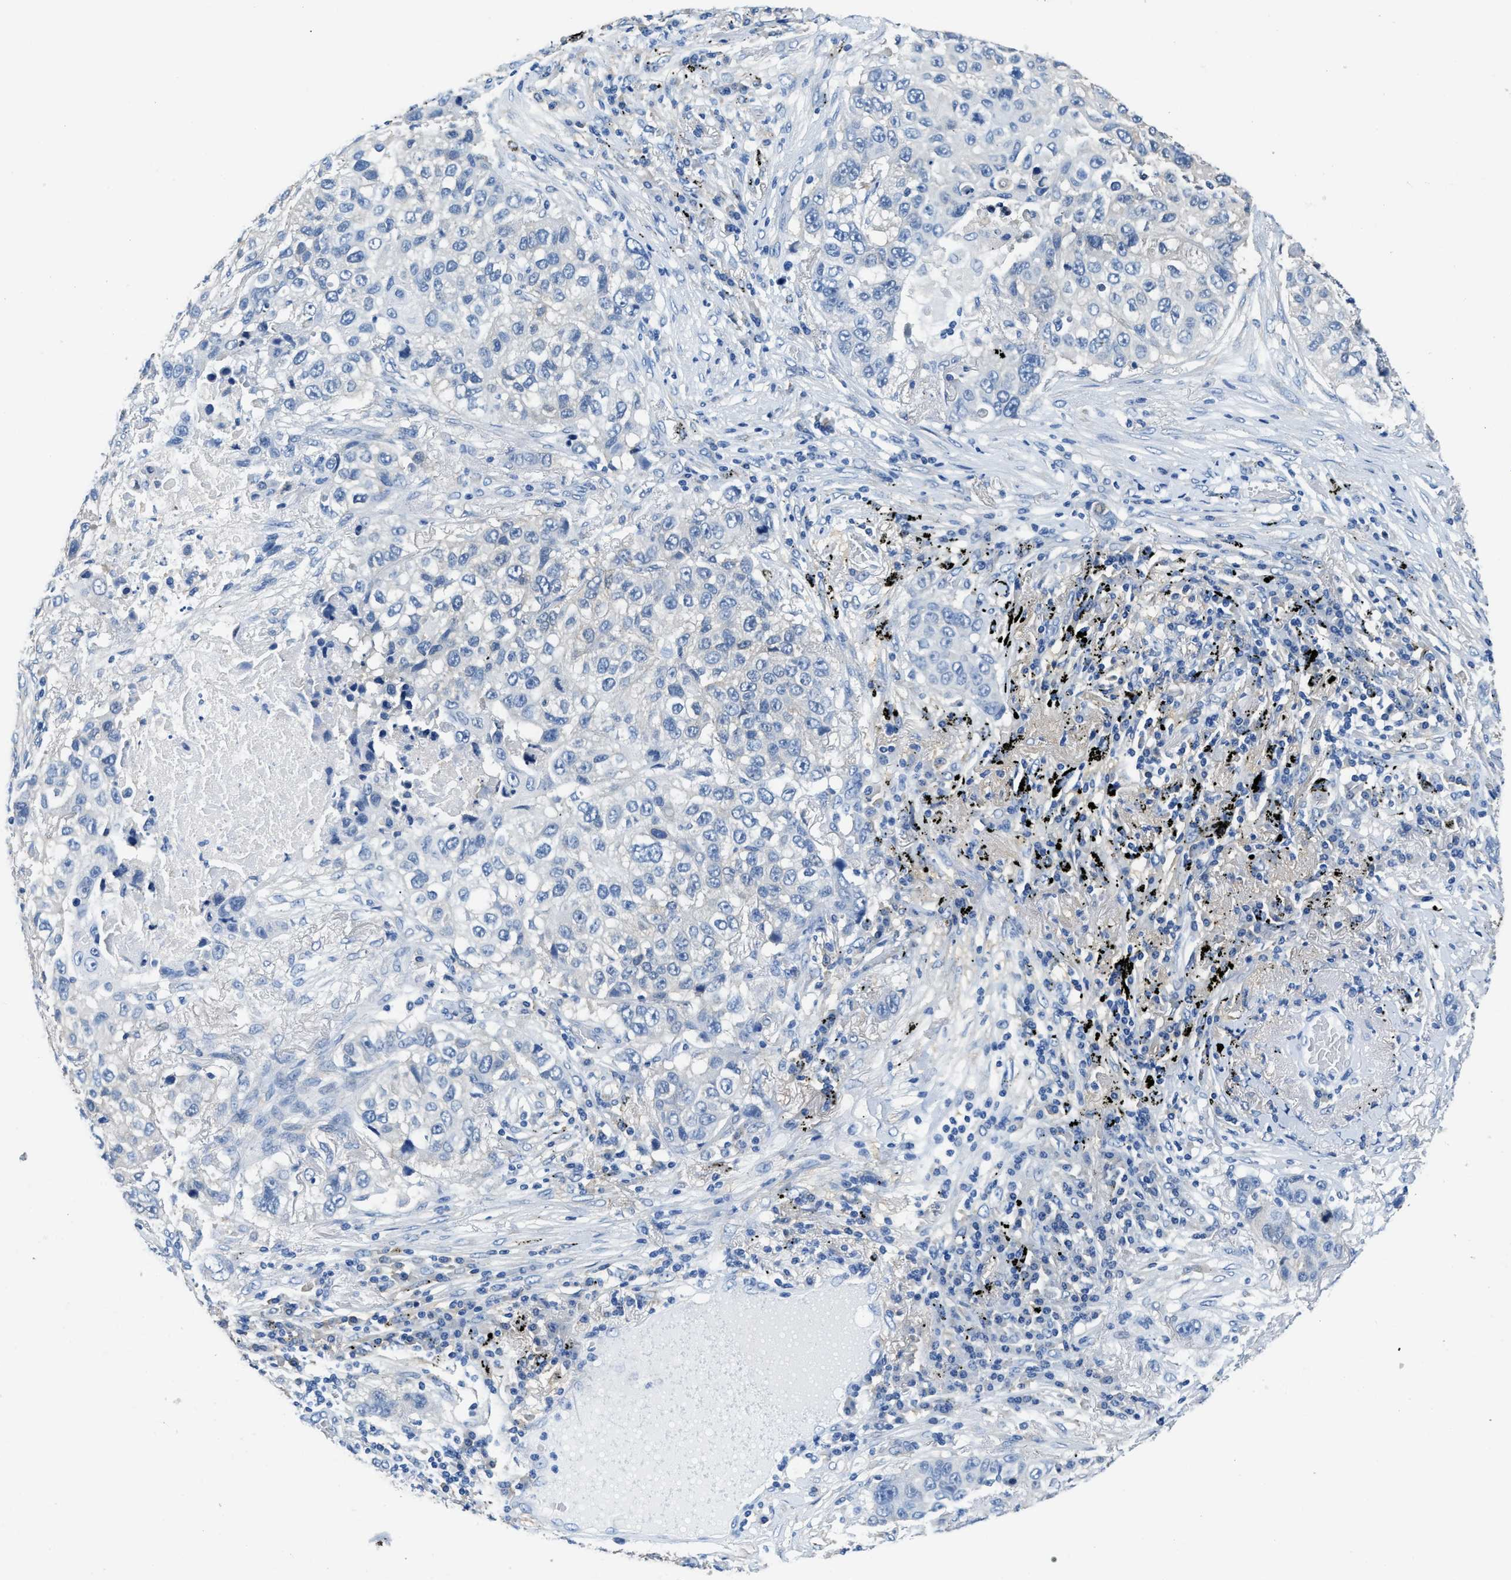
{"staining": {"intensity": "negative", "quantity": "none", "location": "none"}, "tissue": "lung cancer", "cell_type": "Tumor cells", "image_type": "cancer", "snomed": [{"axis": "morphology", "description": "Squamous cell carcinoma, NOS"}, {"axis": "topography", "description": "Lung"}], "caption": "Tumor cells show no significant protein staining in lung cancer.", "gene": "ZDHHC13", "patient": {"sex": "male", "age": 57}}